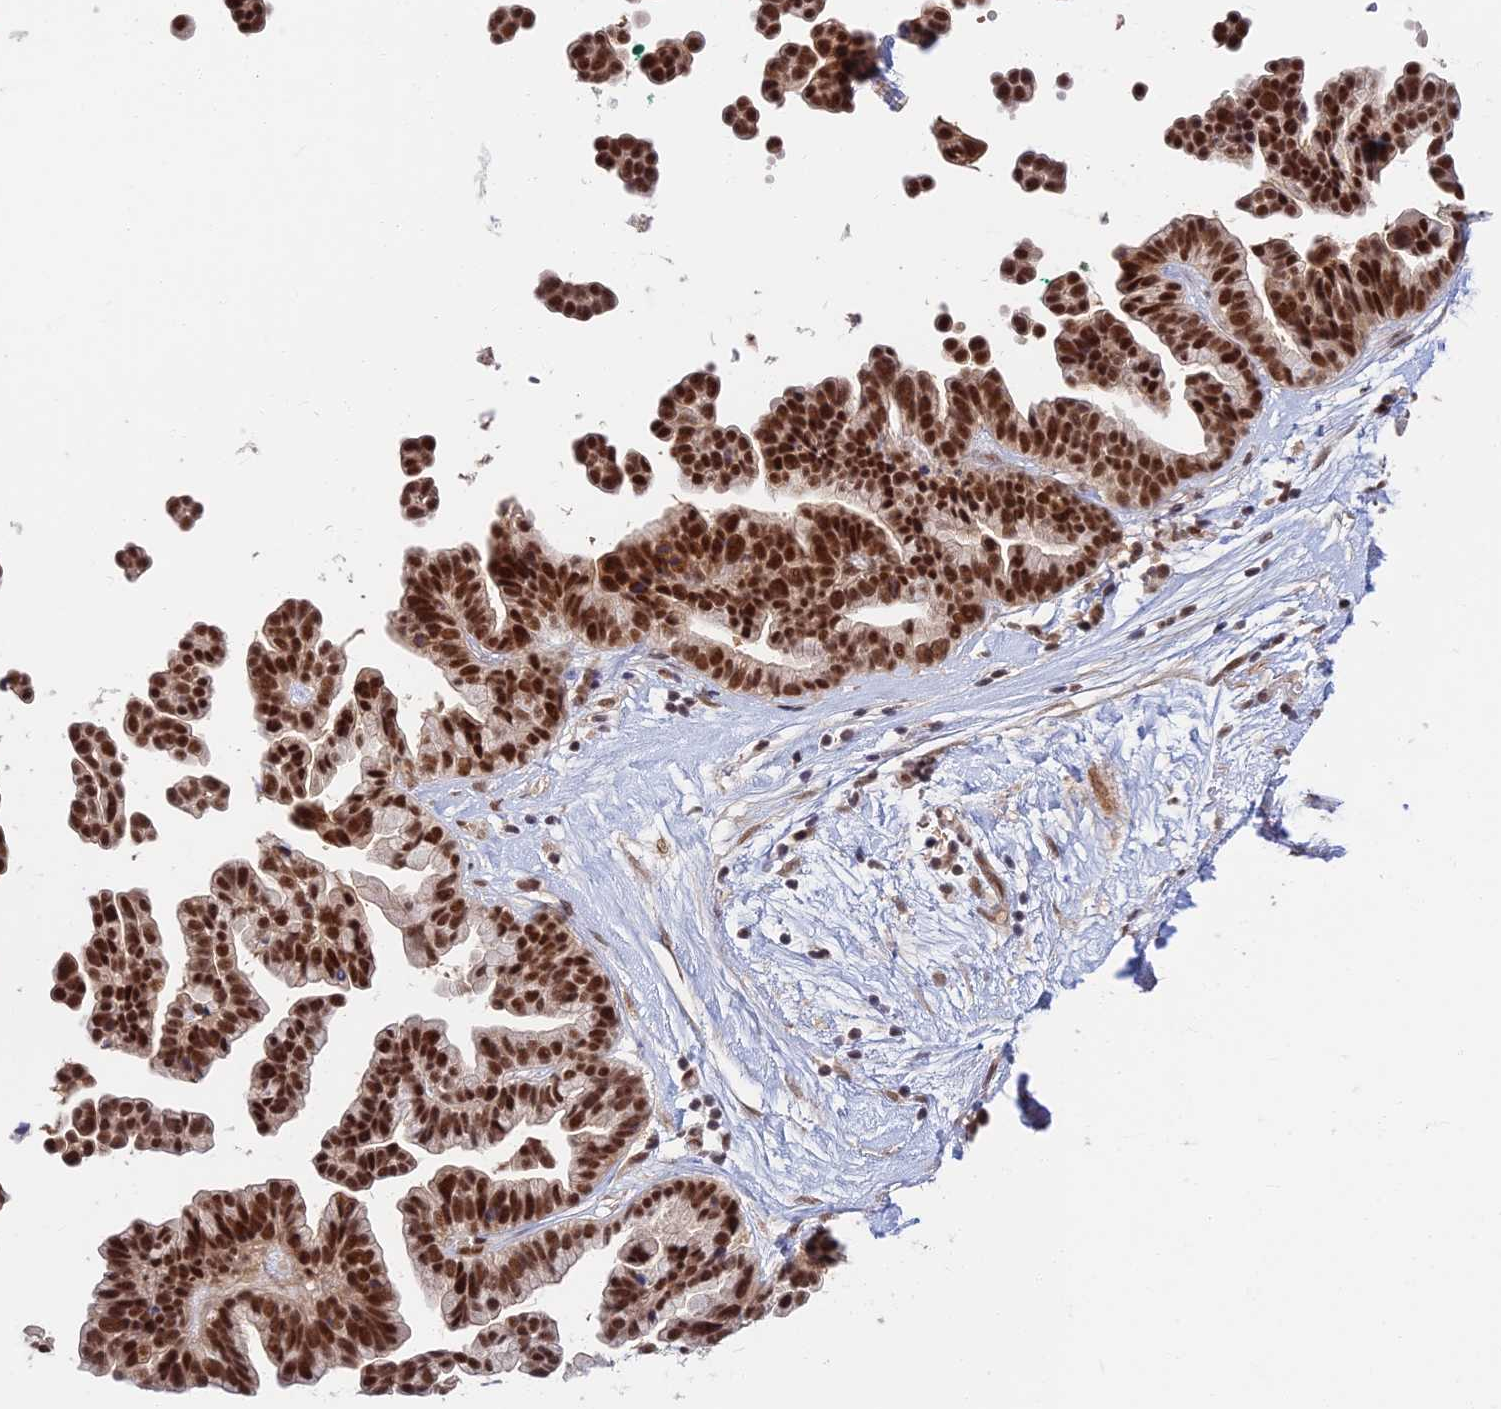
{"staining": {"intensity": "strong", "quantity": ">75%", "location": "nuclear"}, "tissue": "ovarian cancer", "cell_type": "Tumor cells", "image_type": "cancer", "snomed": [{"axis": "morphology", "description": "Cystadenocarcinoma, serous, NOS"}, {"axis": "topography", "description": "Ovary"}], "caption": "A histopathology image showing strong nuclear expression in approximately >75% of tumor cells in ovarian cancer (serous cystadenocarcinoma), as visualized by brown immunohistochemical staining.", "gene": "TCEA2", "patient": {"sex": "female", "age": 56}}